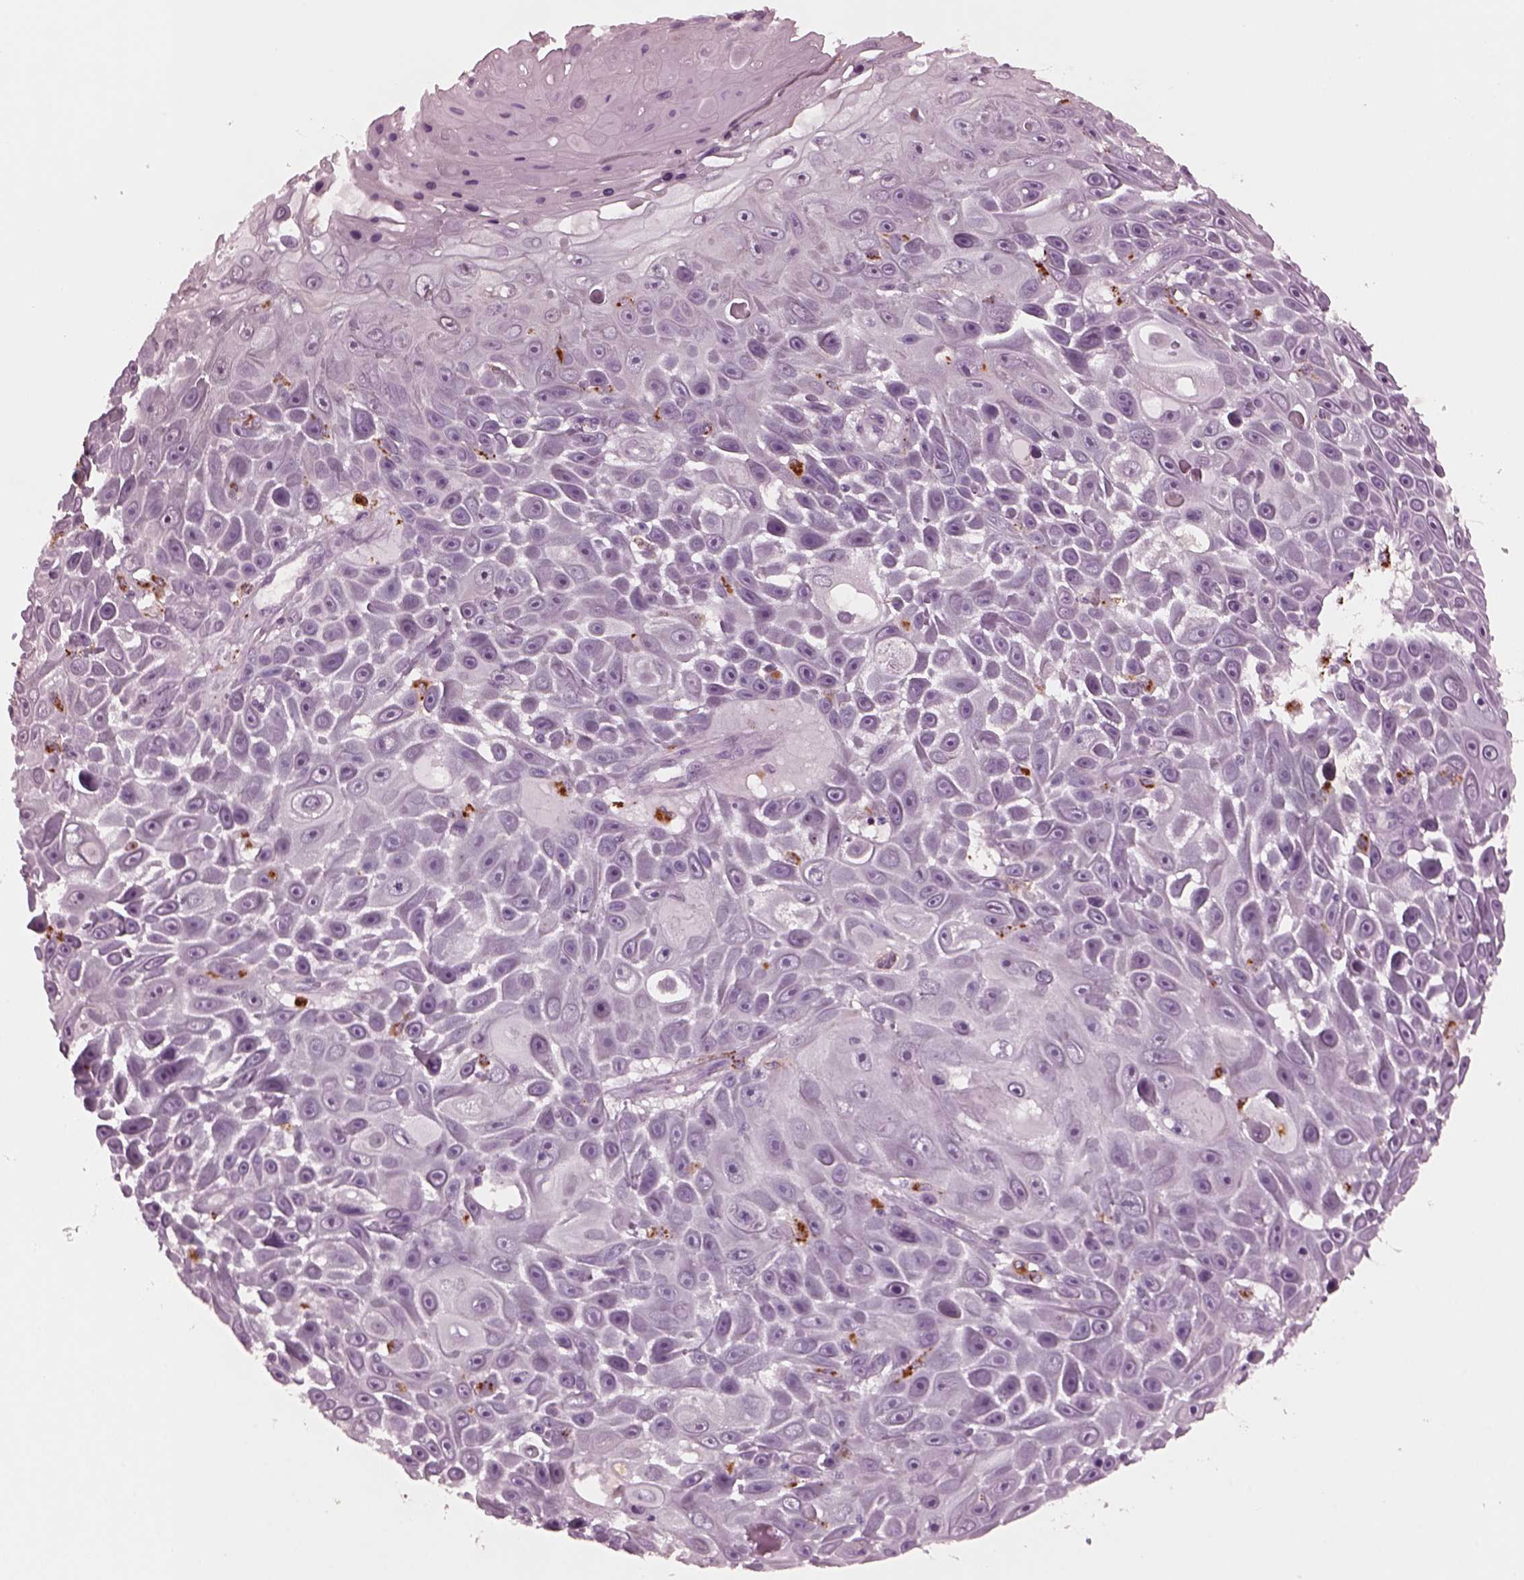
{"staining": {"intensity": "negative", "quantity": "none", "location": "none"}, "tissue": "skin cancer", "cell_type": "Tumor cells", "image_type": "cancer", "snomed": [{"axis": "morphology", "description": "Squamous cell carcinoma, NOS"}, {"axis": "topography", "description": "Skin"}], "caption": "A photomicrograph of squamous cell carcinoma (skin) stained for a protein displays no brown staining in tumor cells.", "gene": "SLAMF8", "patient": {"sex": "male", "age": 82}}